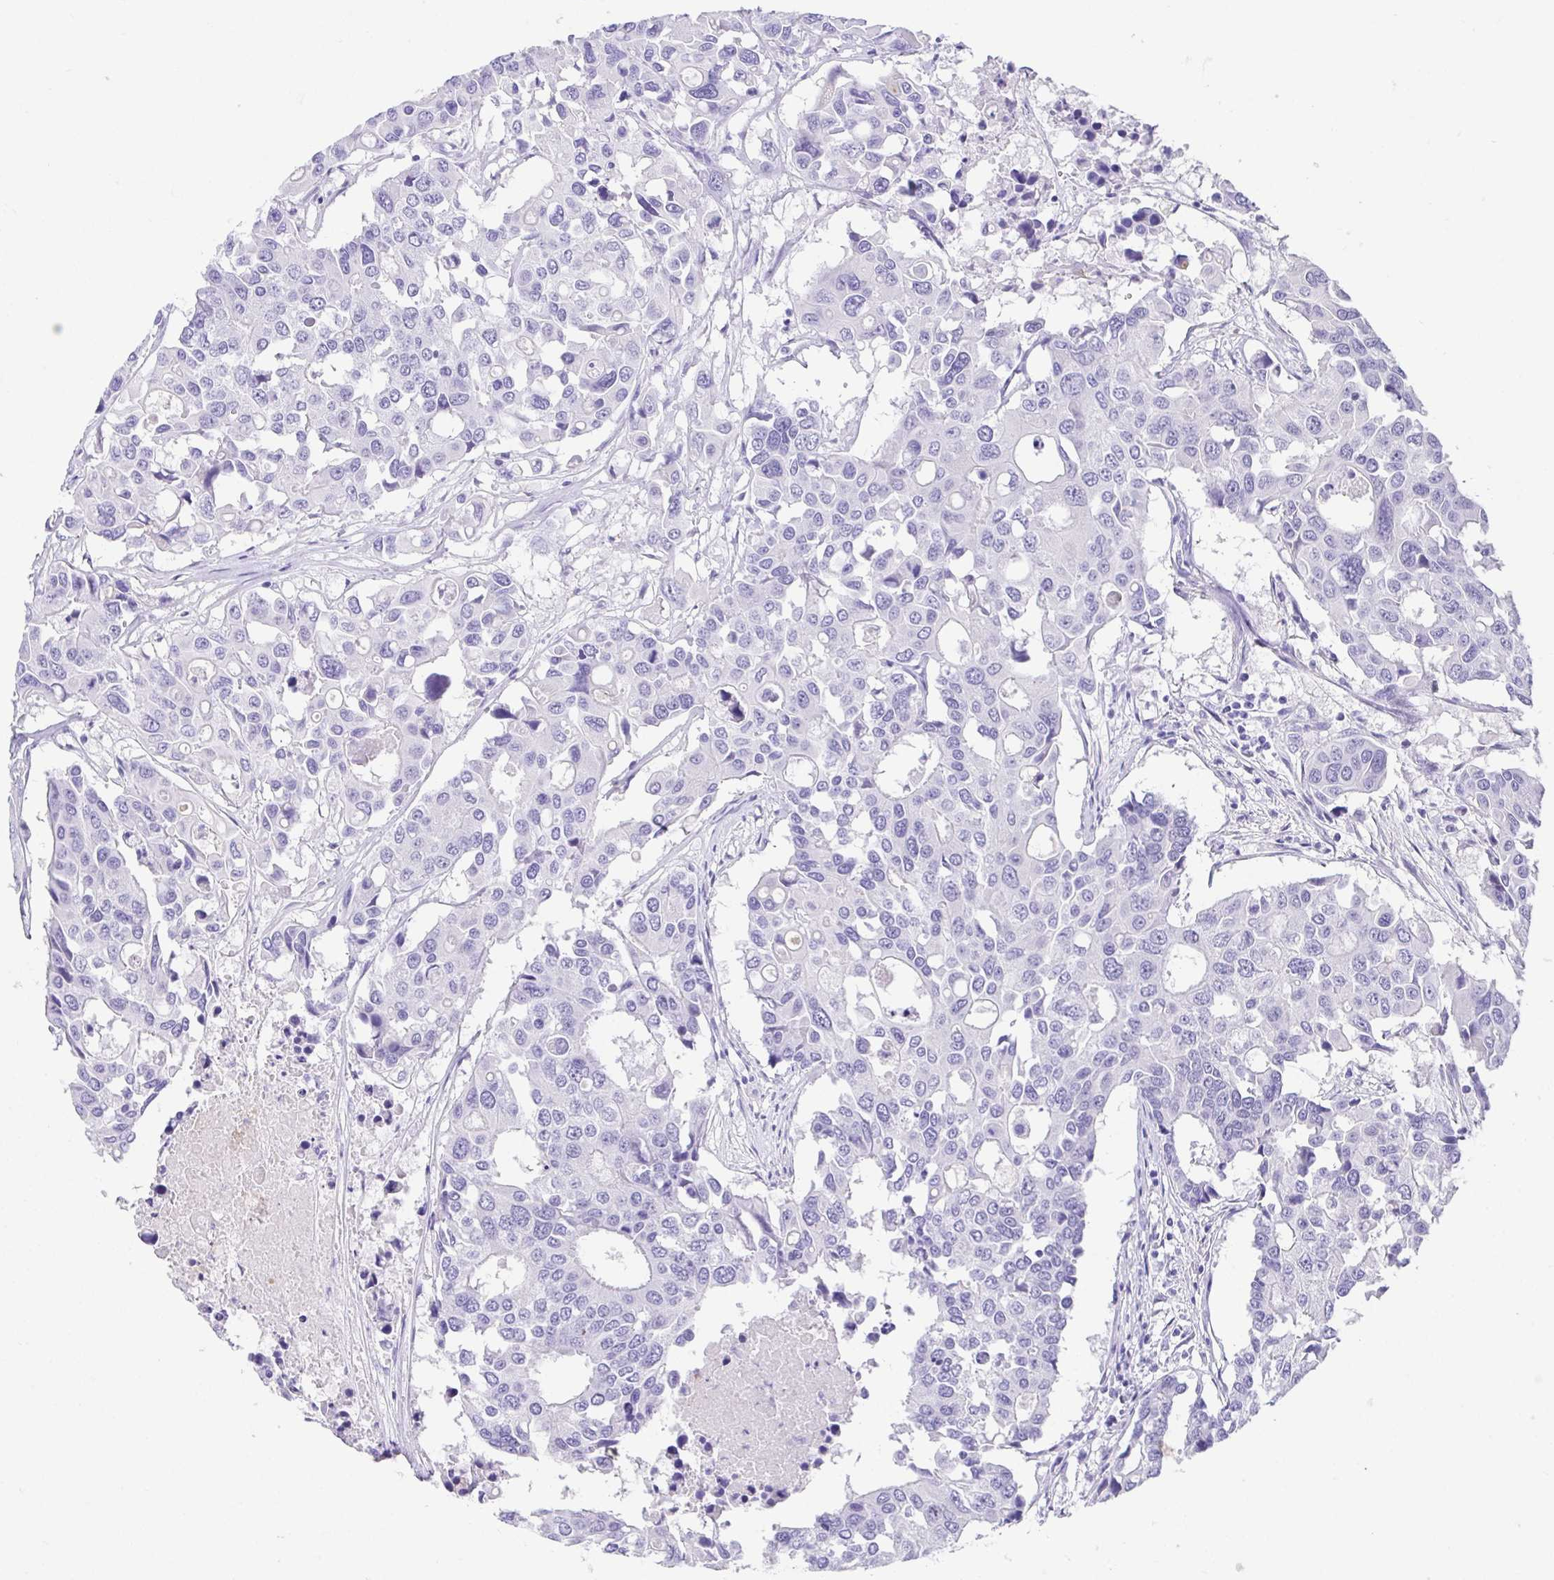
{"staining": {"intensity": "negative", "quantity": "none", "location": "none"}, "tissue": "colorectal cancer", "cell_type": "Tumor cells", "image_type": "cancer", "snomed": [{"axis": "morphology", "description": "Adenocarcinoma, NOS"}, {"axis": "topography", "description": "Colon"}], "caption": "Human colorectal adenocarcinoma stained for a protein using immunohistochemistry (IHC) reveals no positivity in tumor cells.", "gene": "SPATA4", "patient": {"sex": "male", "age": 77}}